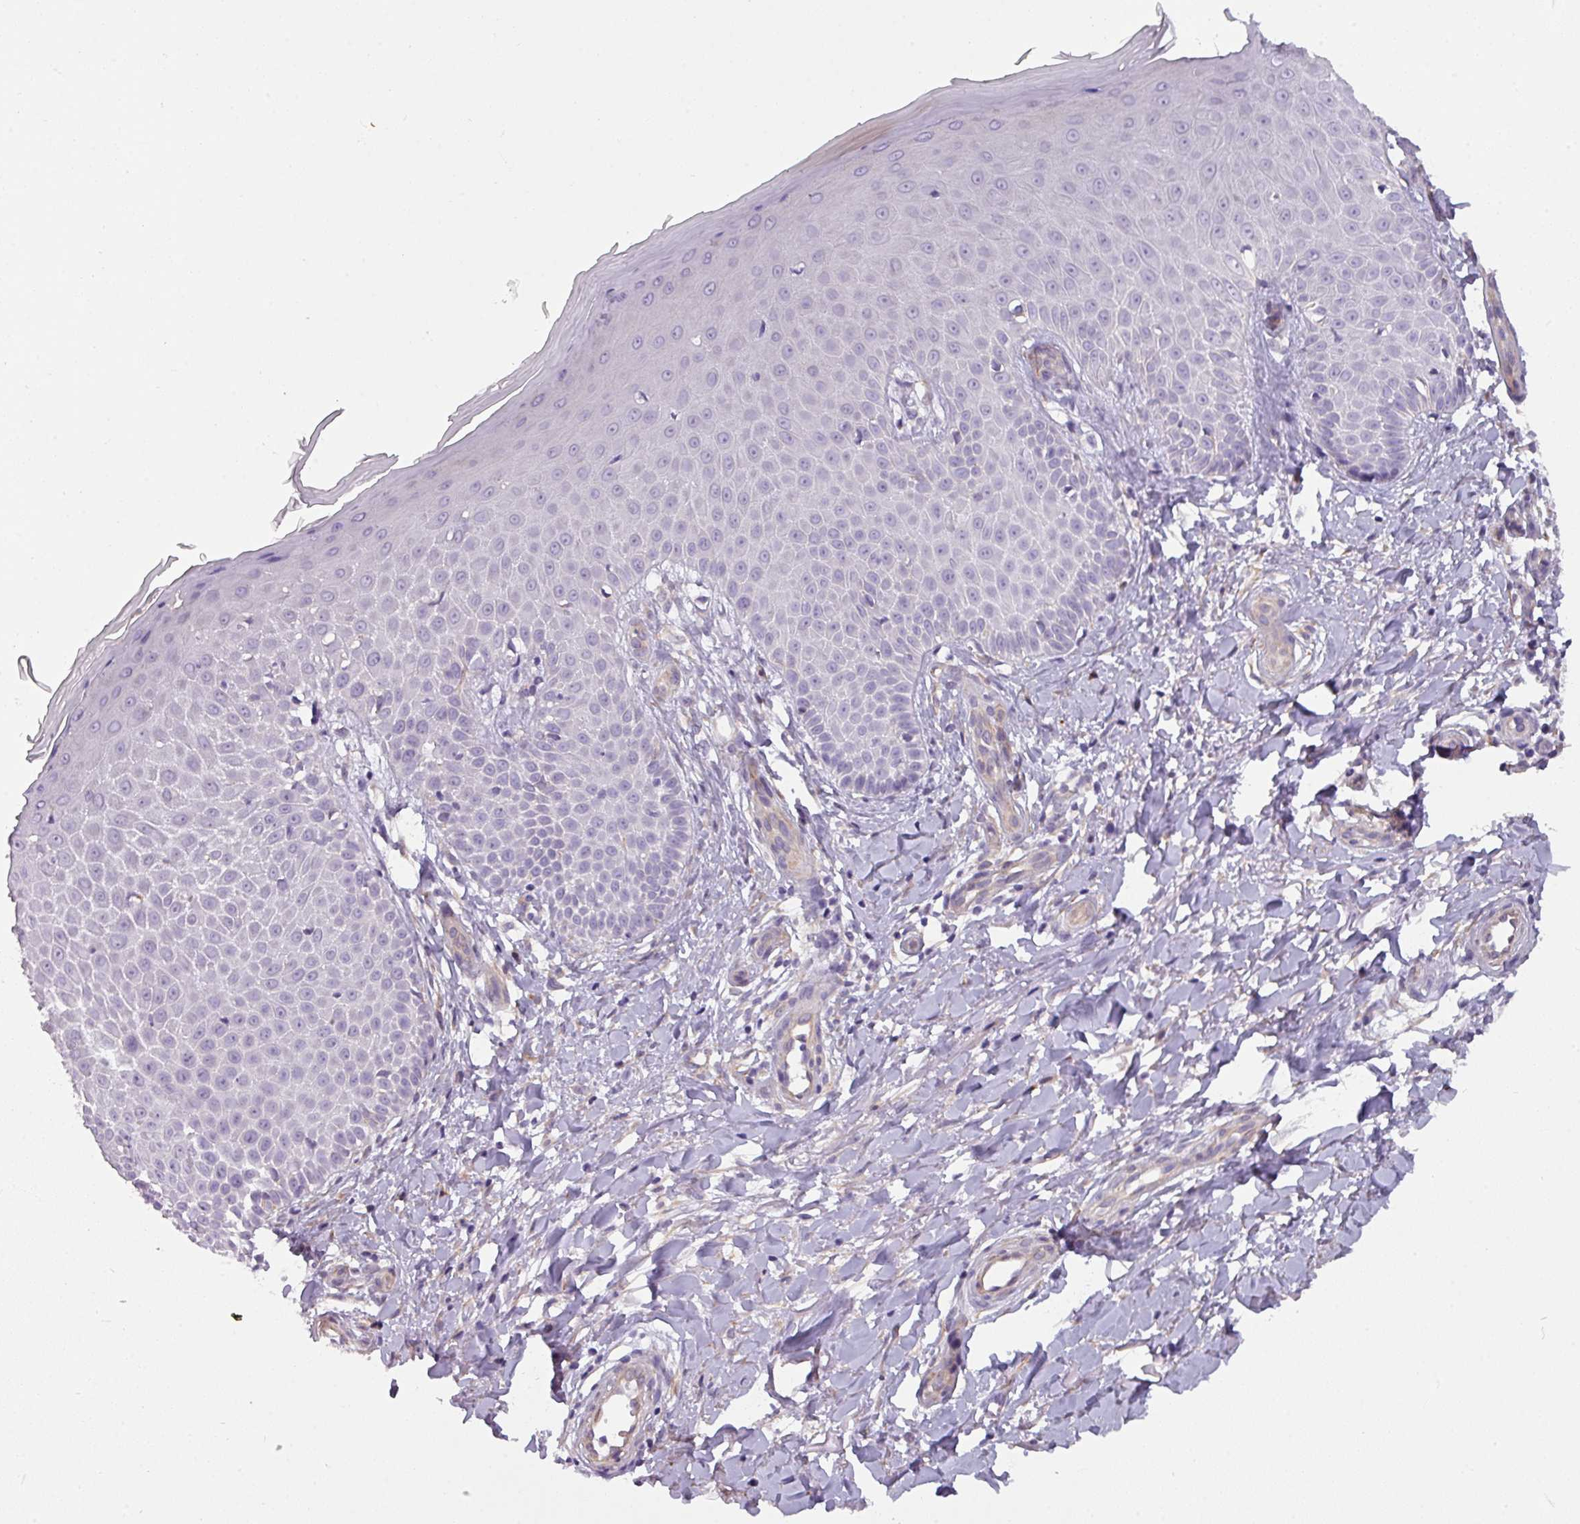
{"staining": {"intensity": "negative", "quantity": "none", "location": "none"}, "tissue": "skin", "cell_type": "Fibroblasts", "image_type": "normal", "snomed": [{"axis": "morphology", "description": "Normal tissue, NOS"}, {"axis": "topography", "description": "Skin"}], "caption": "A high-resolution image shows immunohistochemistry (IHC) staining of normal skin, which reveals no significant positivity in fibroblasts. (Stains: DAB immunohistochemistry (IHC) with hematoxylin counter stain, Microscopy: brightfield microscopy at high magnification).", "gene": "BUD23", "patient": {"sex": "male", "age": 81}}